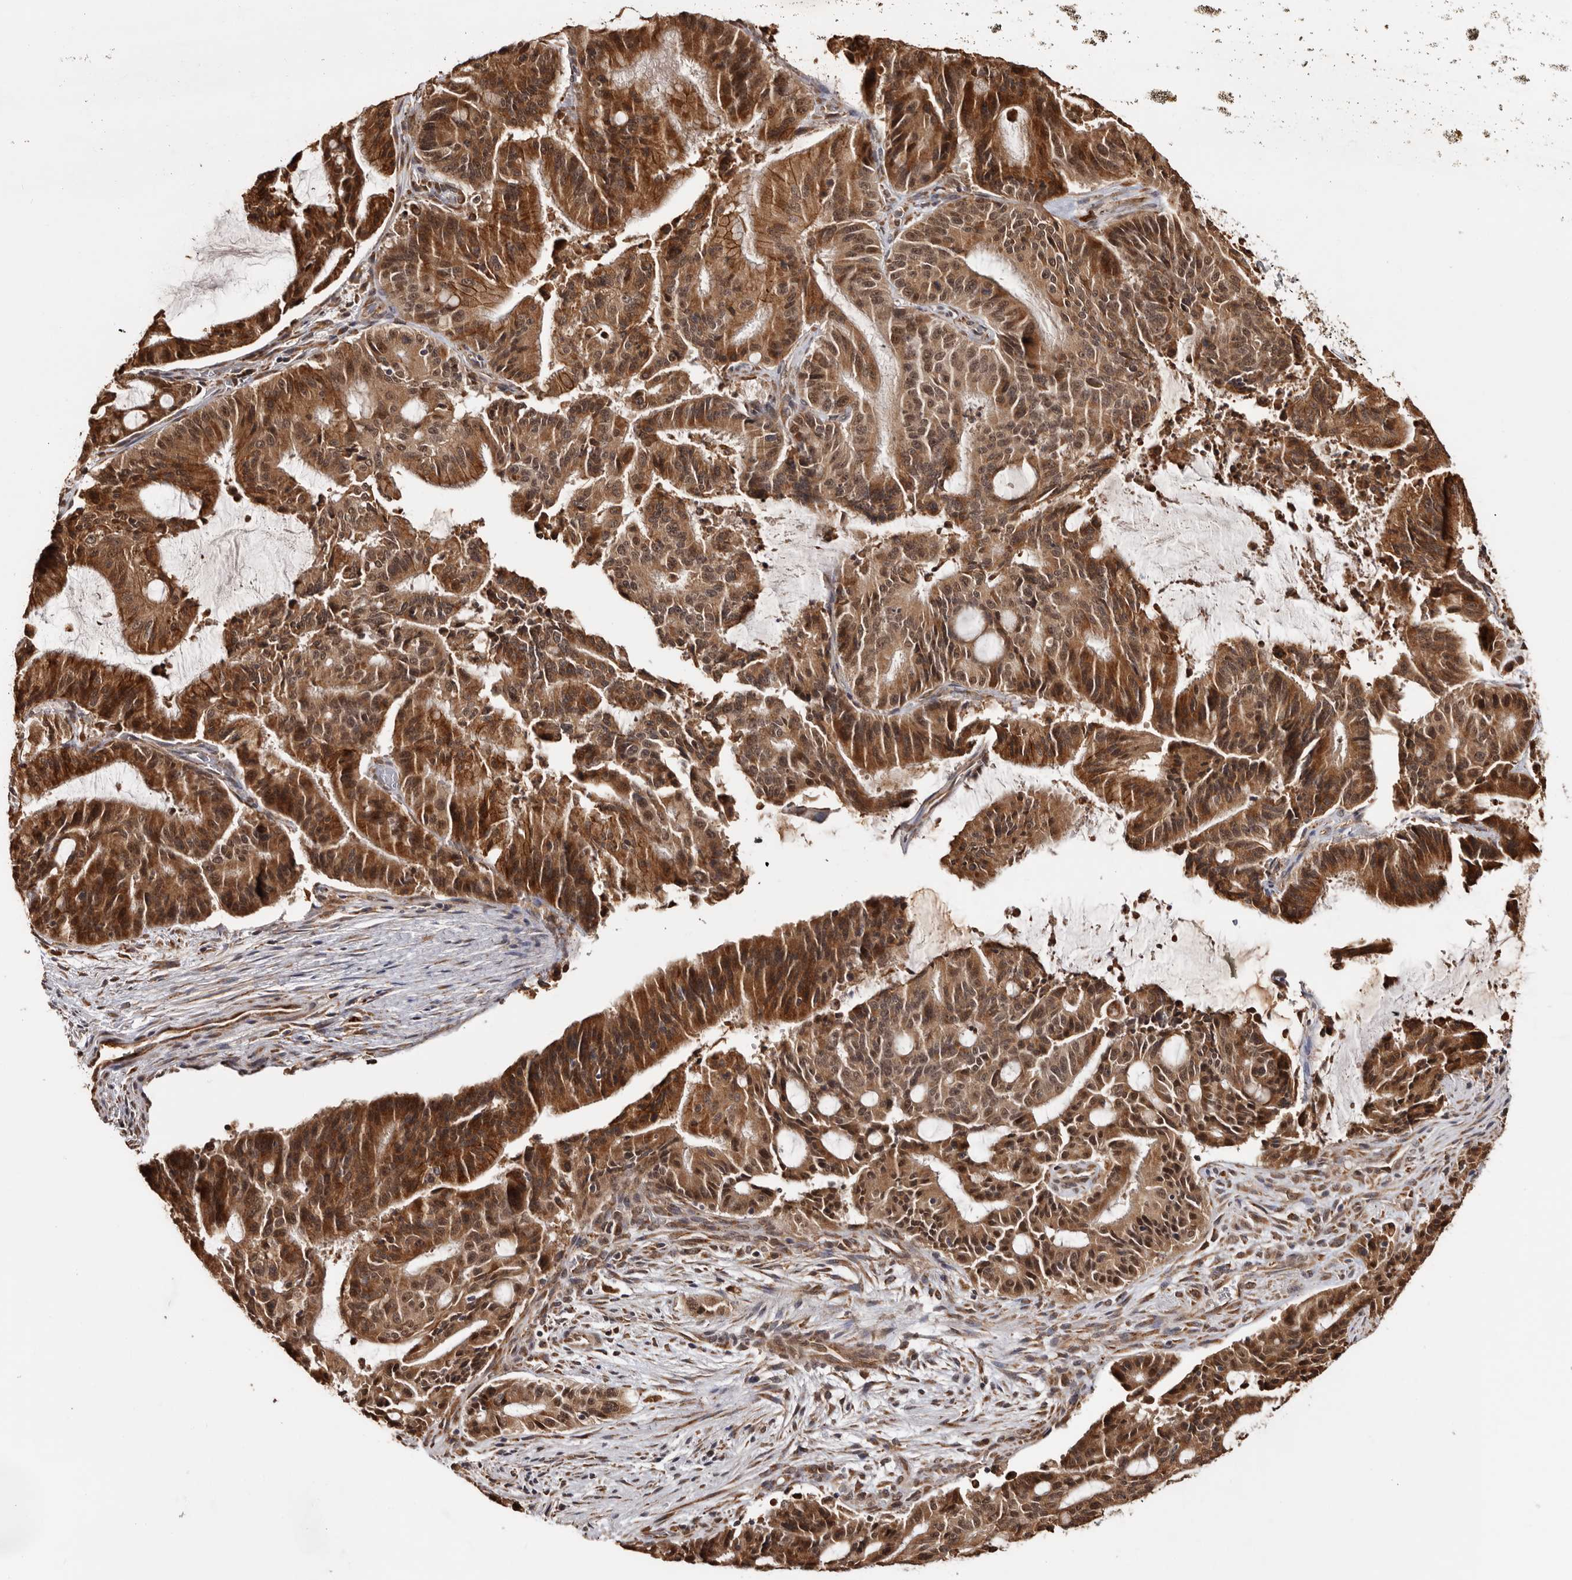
{"staining": {"intensity": "moderate", "quantity": ">75%", "location": "cytoplasmic/membranous,nuclear"}, "tissue": "liver cancer", "cell_type": "Tumor cells", "image_type": "cancer", "snomed": [{"axis": "morphology", "description": "Normal tissue, NOS"}, {"axis": "morphology", "description": "Cholangiocarcinoma"}, {"axis": "topography", "description": "Liver"}, {"axis": "topography", "description": "Peripheral nerve tissue"}], "caption": "An immunohistochemistry micrograph of tumor tissue is shown. Protein staining in brown shows moderate cytoplasmic/membranous and nuclear positivity in liver cholangiocarcinoma within tumor cells.", "gene": "ZNF83", "patient": {"sex": "female", "age": 73}}